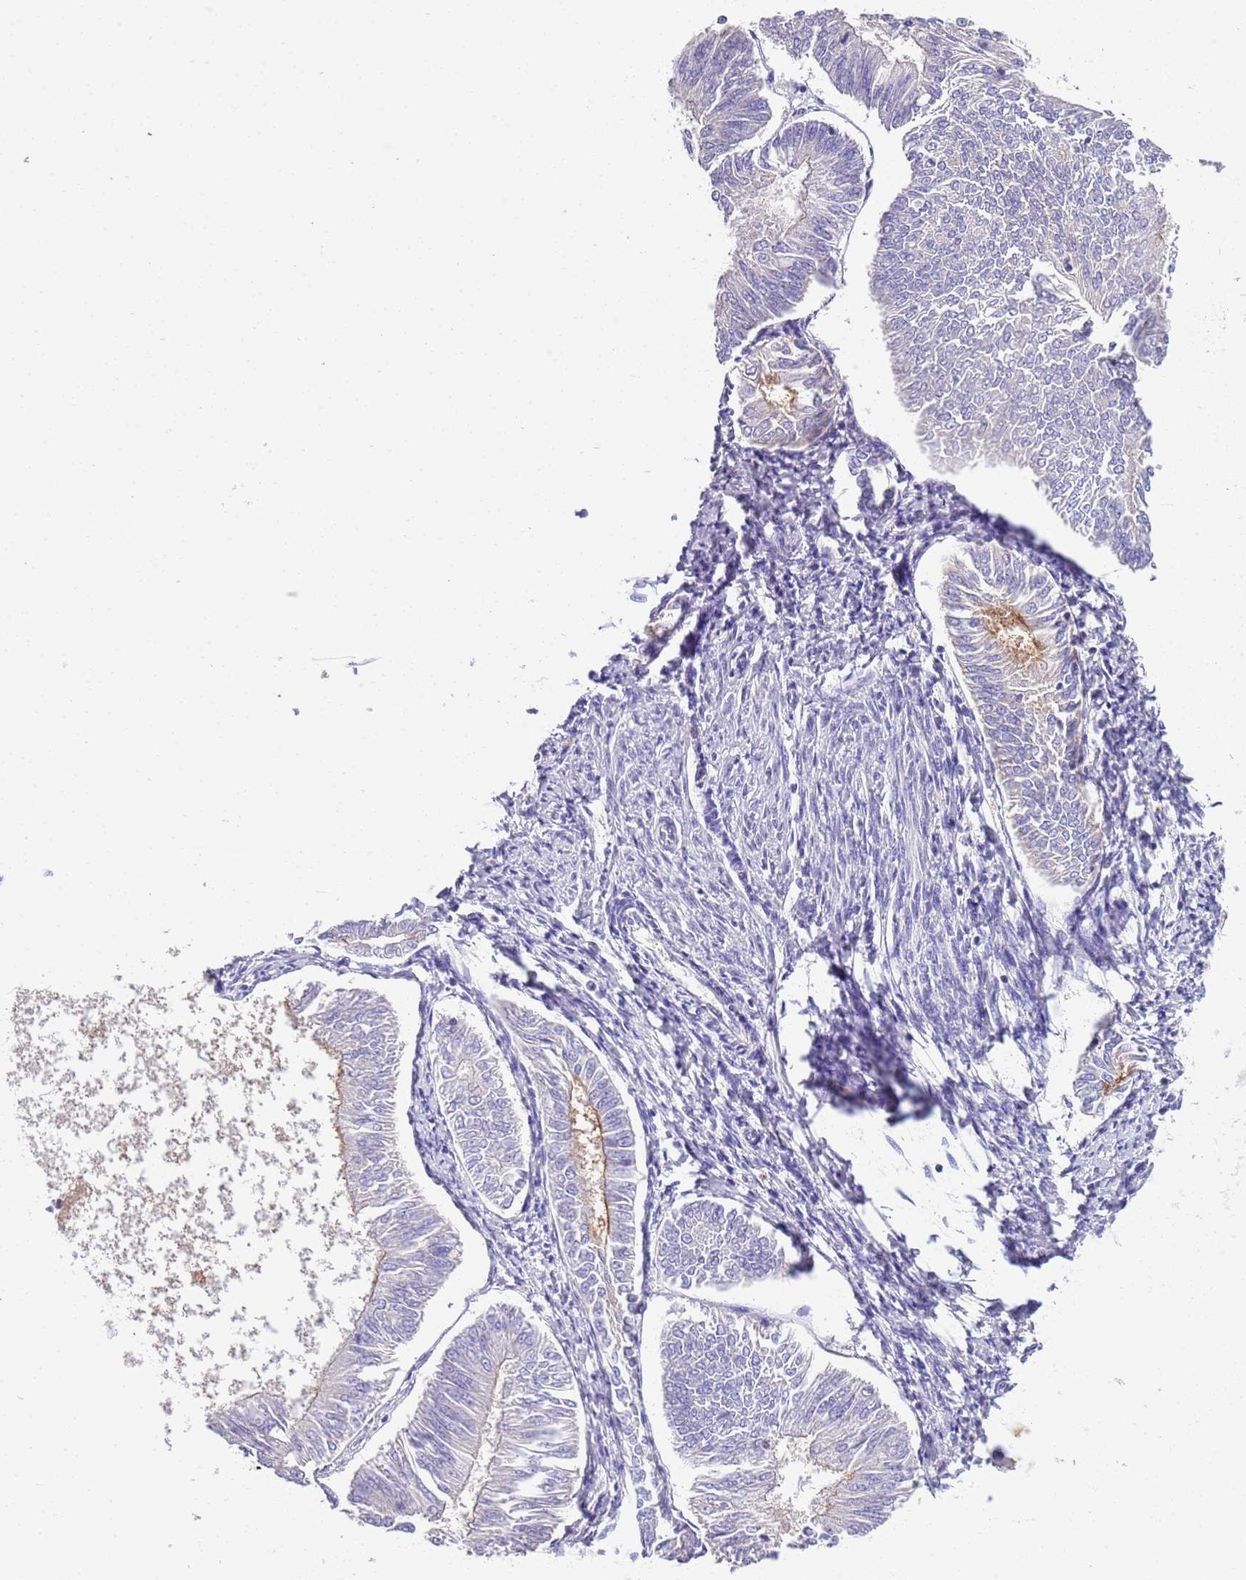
{"staining": {"intensity": "negative", "quantity": "none", "location": "none"}, "tissue": "endometrial cancer", "cell_type": "Tumor cells", "image_type": "cancer", "snomed": [{"axis": "morphology", "description": "Adenocarcinoma, NOS"}, {"axis": "topography", "description": "Endometrium"}], "caption": "High magnification brightfield microscopy of adenocarcinoma (endometrial) stained with DAB (brown) and counterstained with hematoxylin (blue): tumor cells show no significant positivity.", "gene": "BRMS1L", "patient": {"sex": "female", "age": 58}}